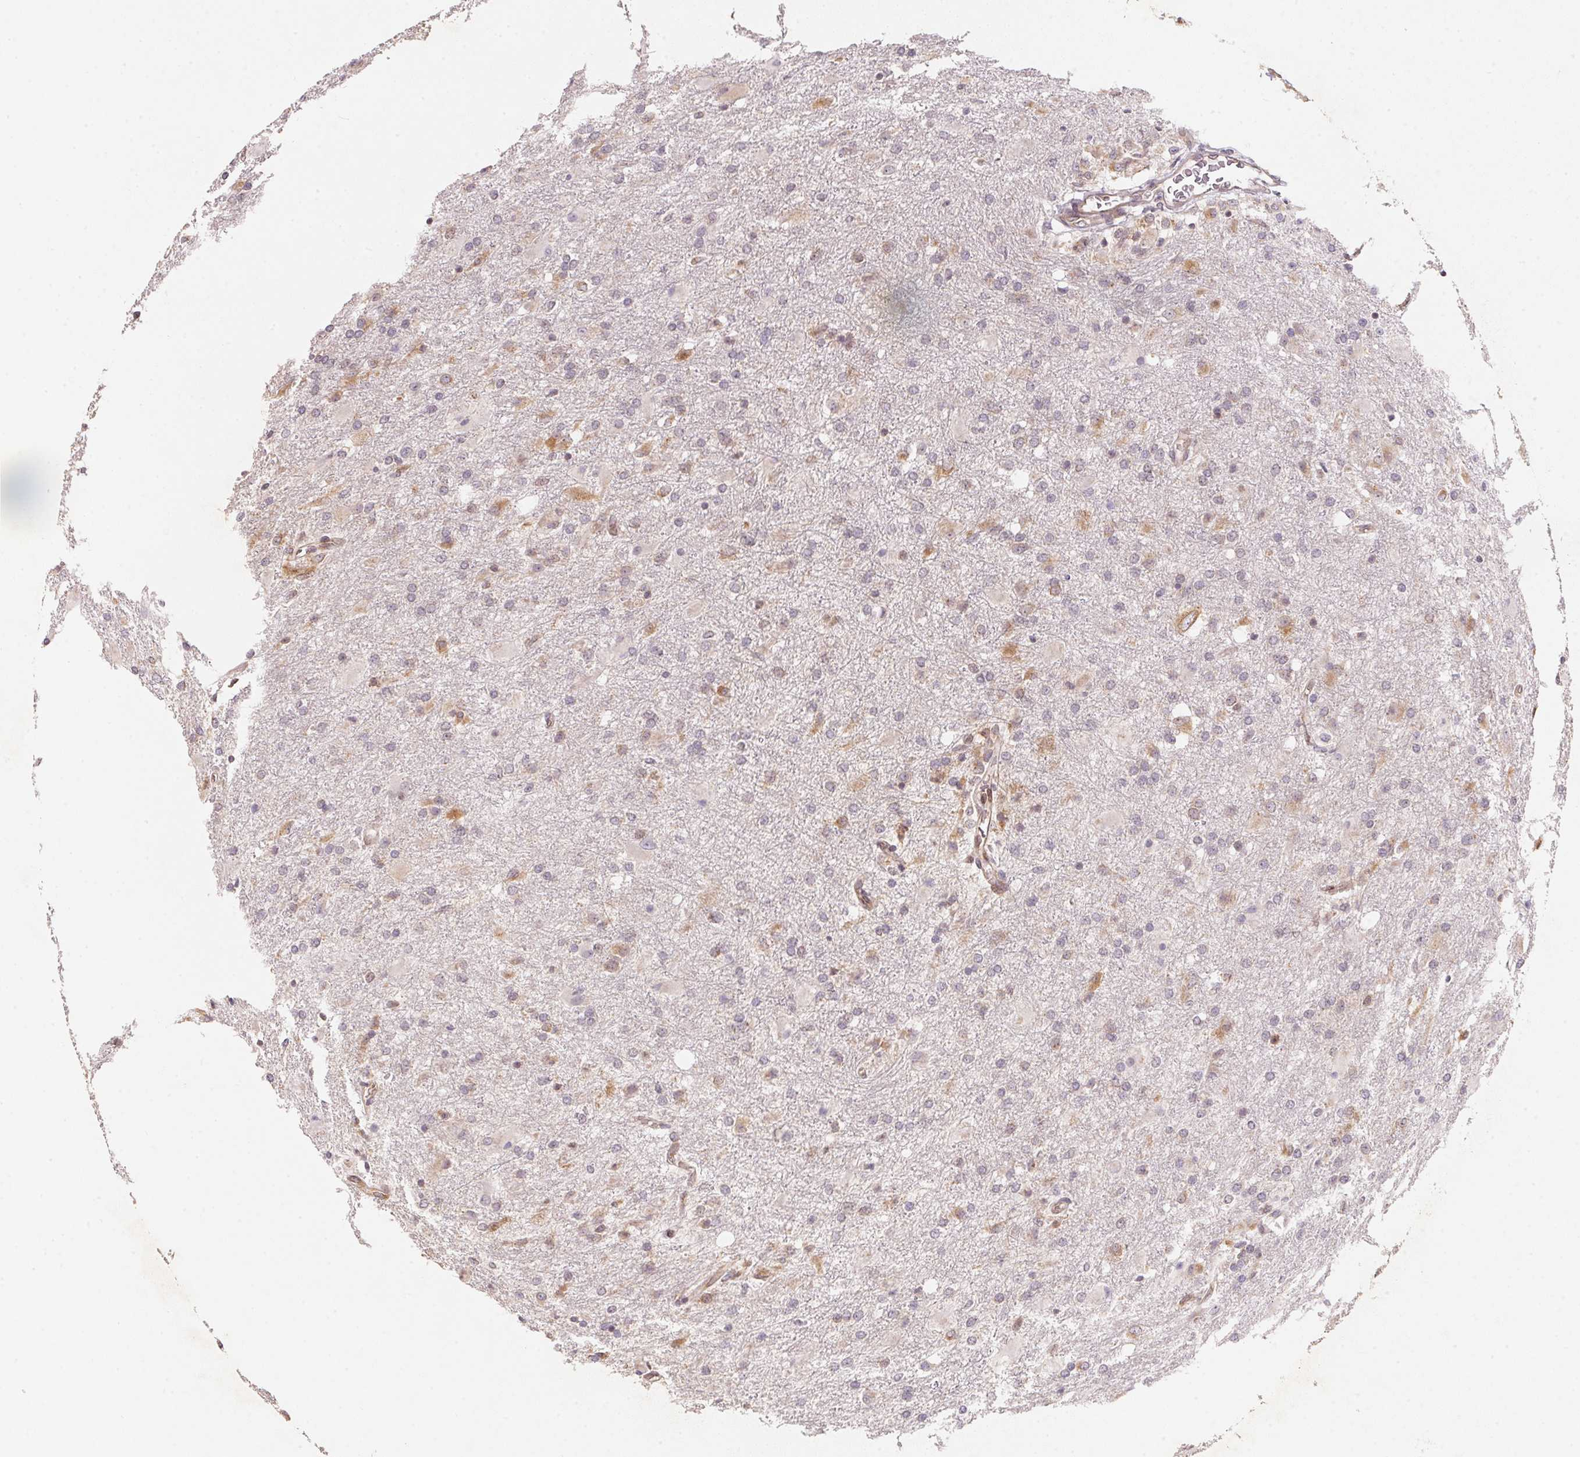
{"staining": {"intensity": "moderate", "quantity": "<25%", "location": "cytoplasmic/membranous"}, "tissue": "glioma", "cell_type": "Tumor cells", "image_type": "cancer", "snomed": [{"axis": "morphology", "description": "Glioma, malignant, High grade"}, {"axis": "topography", "description": "Brain"}], "caption": "The image demonstrates staining of malignant glioma (high-grade), revealing moderate cytoplasmic/membranous protein staining (brown color) within tumor cells.", "gene": "EI24", "patient": {"sex": "male", "age": 68}}